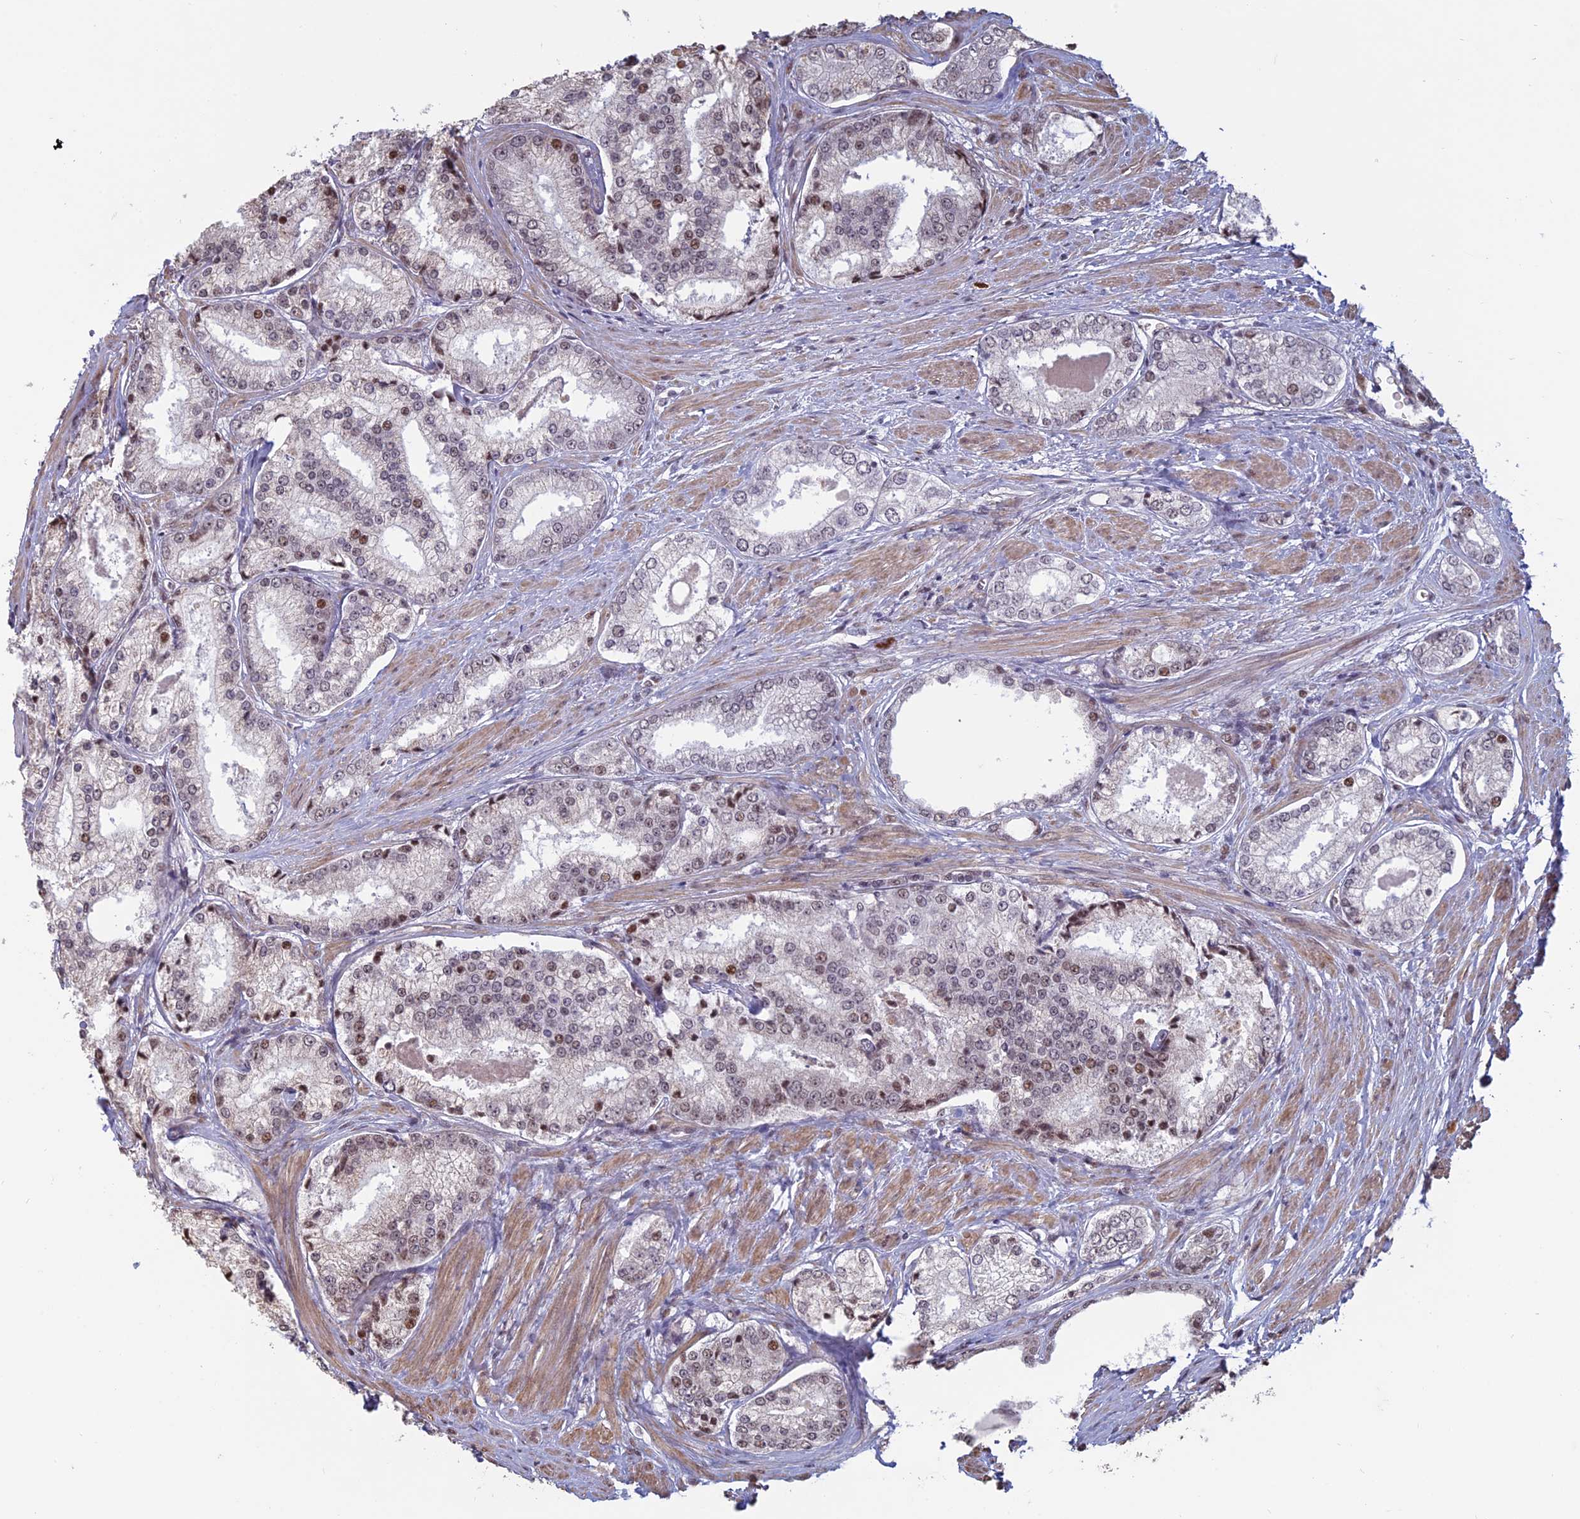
{"staining": {"intensity": "moderate", "quantity": "<25%", "location": "nuclear"}, "tissue": "prostate cancer", "cell_type": "Tumor cells", "image_type": "cancer", "snomed": [{"axis": "morphology", "description": "Adenocarcinoma, Low grade"}, {"axis": "topography", "description": "Prostate"}], "caption": "Adenocarcinoma (low-grade) (prostate) stained for a protein (brown) demonstrates moderate nuclear positive staining in approximately <25% of tumor cells.", "gene": "MFAP1", "patient": {"sex": "male", "age": 68}}